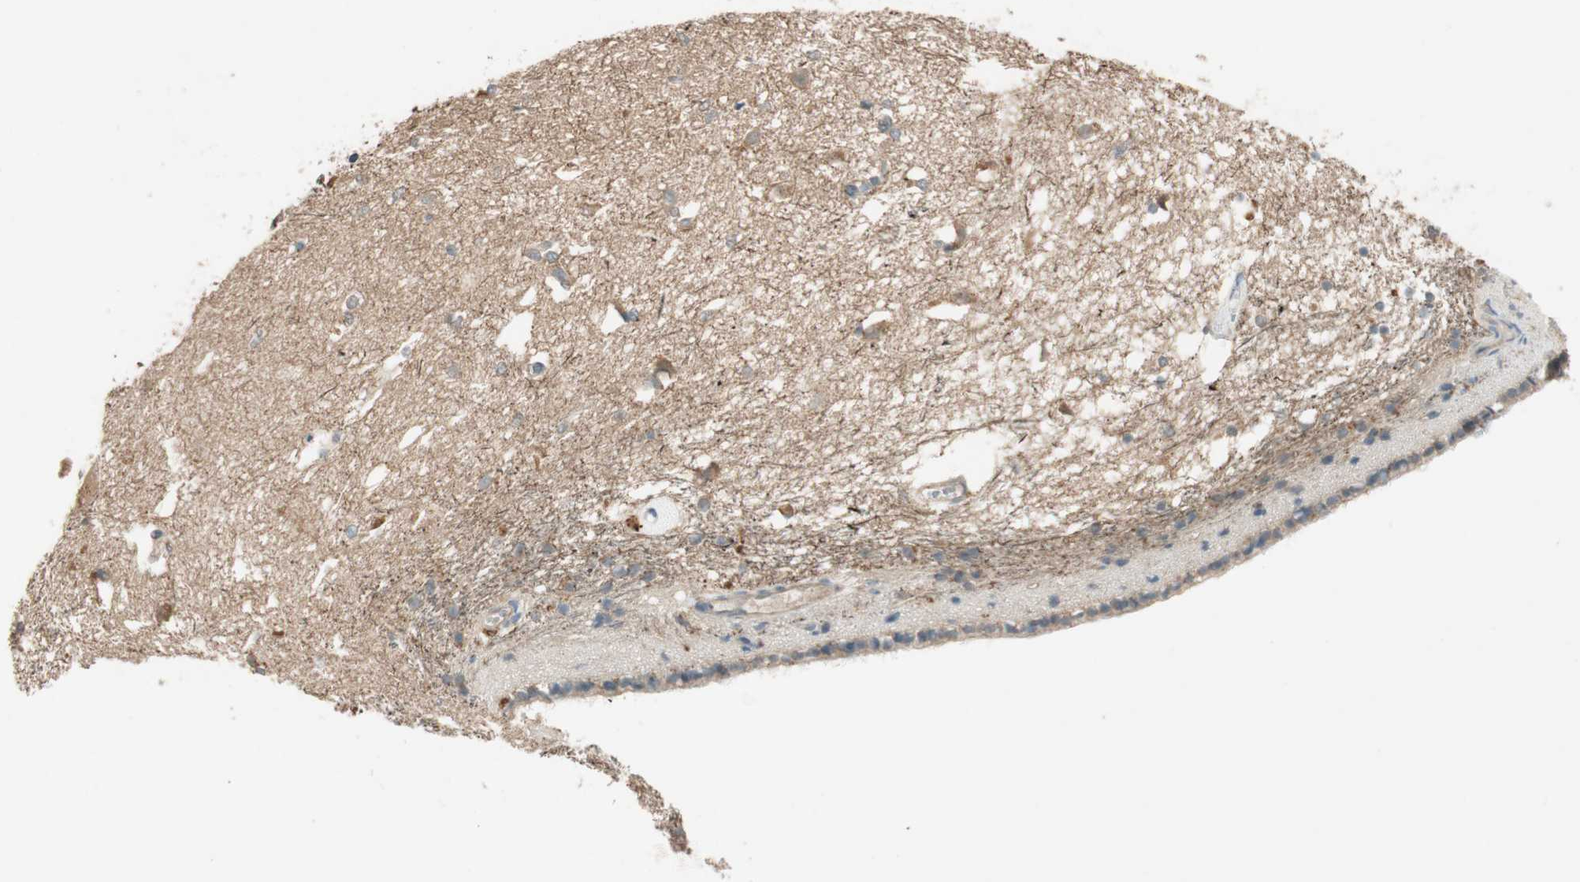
{"staining": {"intensity": "weak", "quantity": "<25%", "location": "cytoplasmic/membranous"}, "tissue": "caudate", "cell_type": "Glial cells", "image_type": "normal", "snomed": [{"axis": "morphology", "description": "Normal tissue, NOS"}, {"axis": "topography", "description": "Lateral ventricle wall"}], "caption": "Glial cells are negative for protein expression in unremarkable human caudate. Brightfield microscopy of immunohistochemistry stained with DAB (3,3'-diaminobenzidine) (brown) and hematoxylin (blue), captured at high magnification.", "gene": "NCLN", "patient": {"sex": "female", "age": 19}}